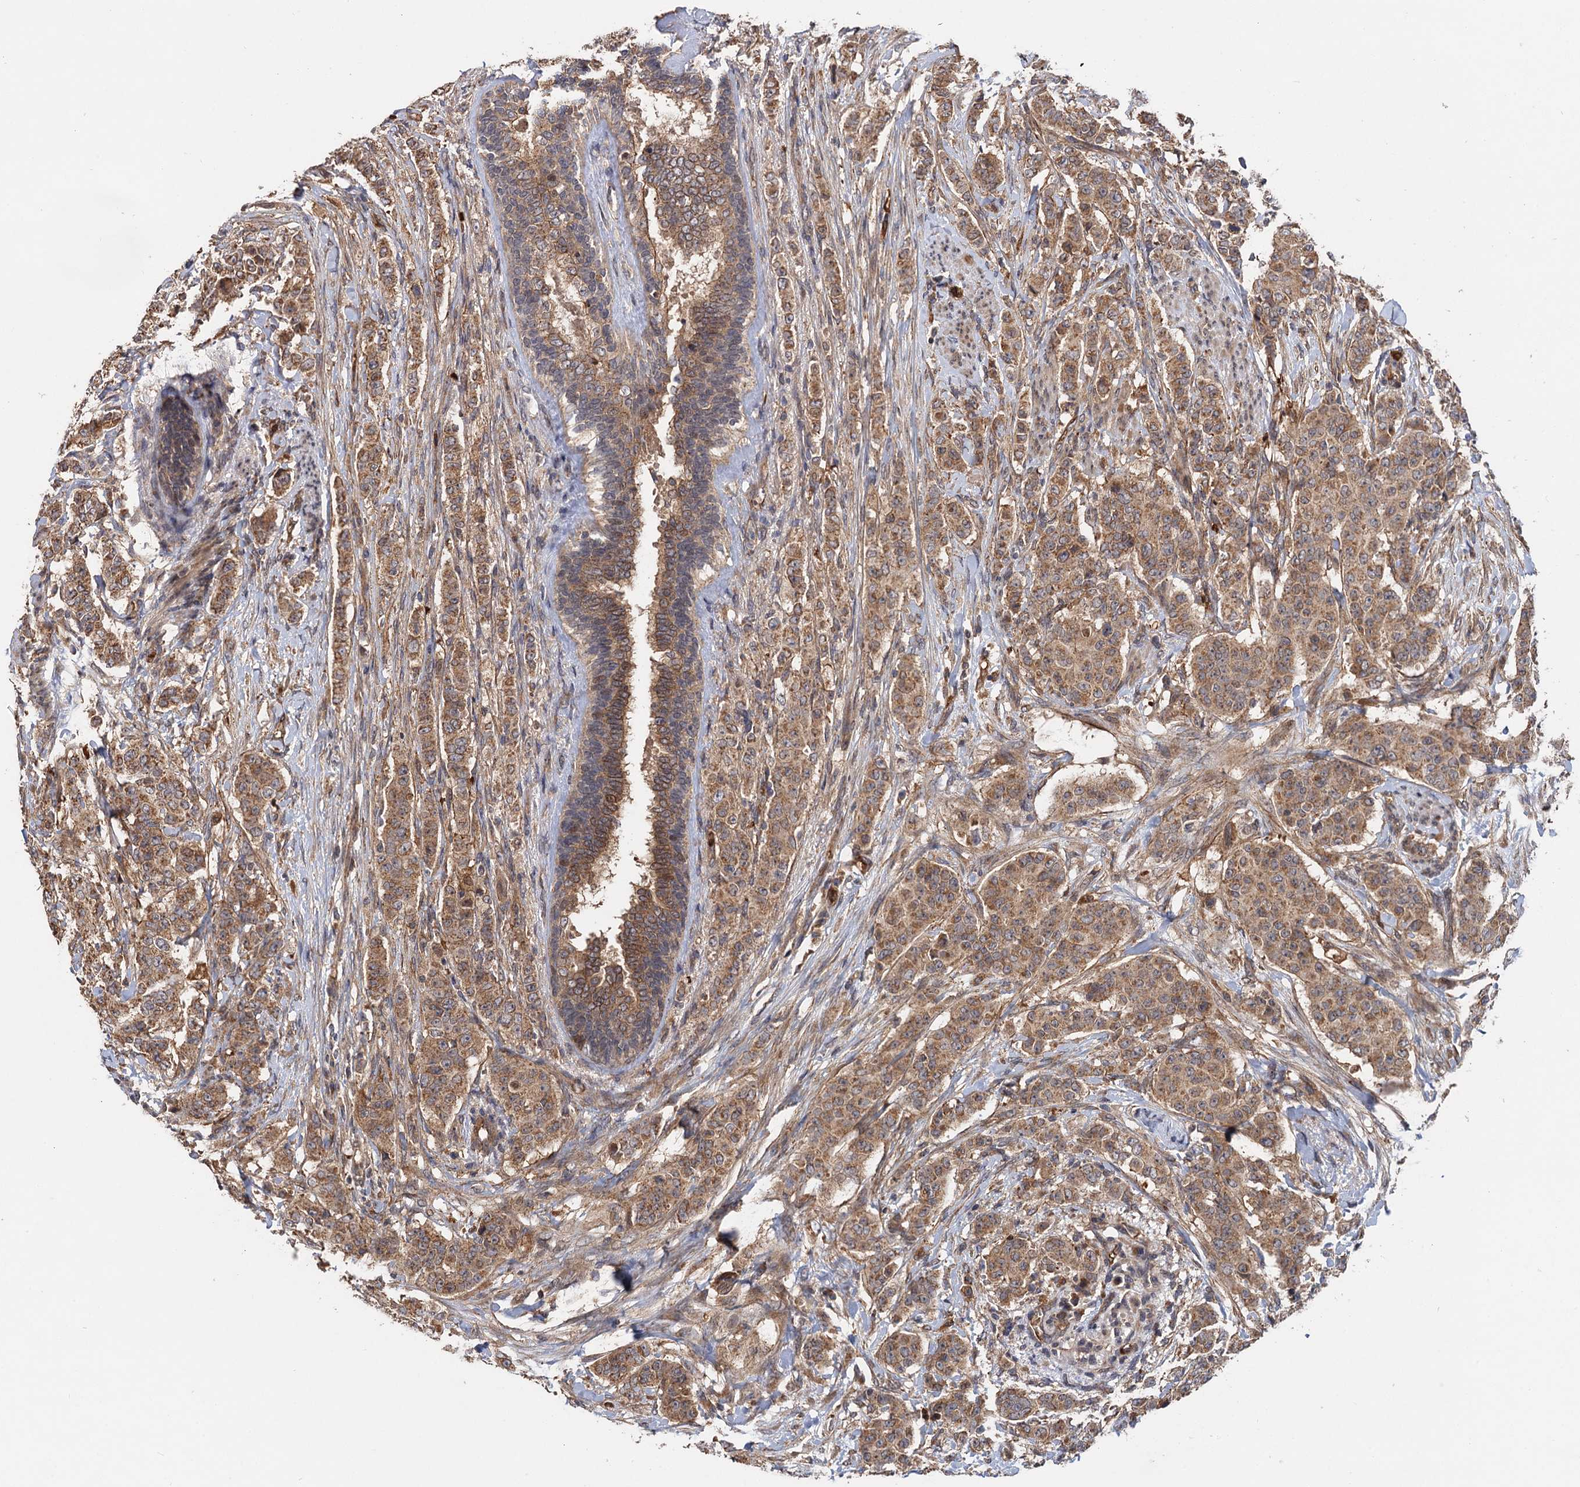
{"staining": {"intensity": "moderate", "quantity": ">75%", "location": "cytoplasmic/membranous"}, "tissue": "breast cancer", "cell_type": "Tumor cells", "image_type": "cancer", "snomed": [{"axis": "morphology", "description": "Duct carcinoma"}, {"axis": "topography", "description": "Breast"}], "caption": "A medium amount of moderate cytoplasmic/membranous expression is appreciated in approximately >75% of tumor cells in breast intraductal carcinoma tissue.", "gene": "SNX32", "patient": {"sex": "female", "age": 40}}